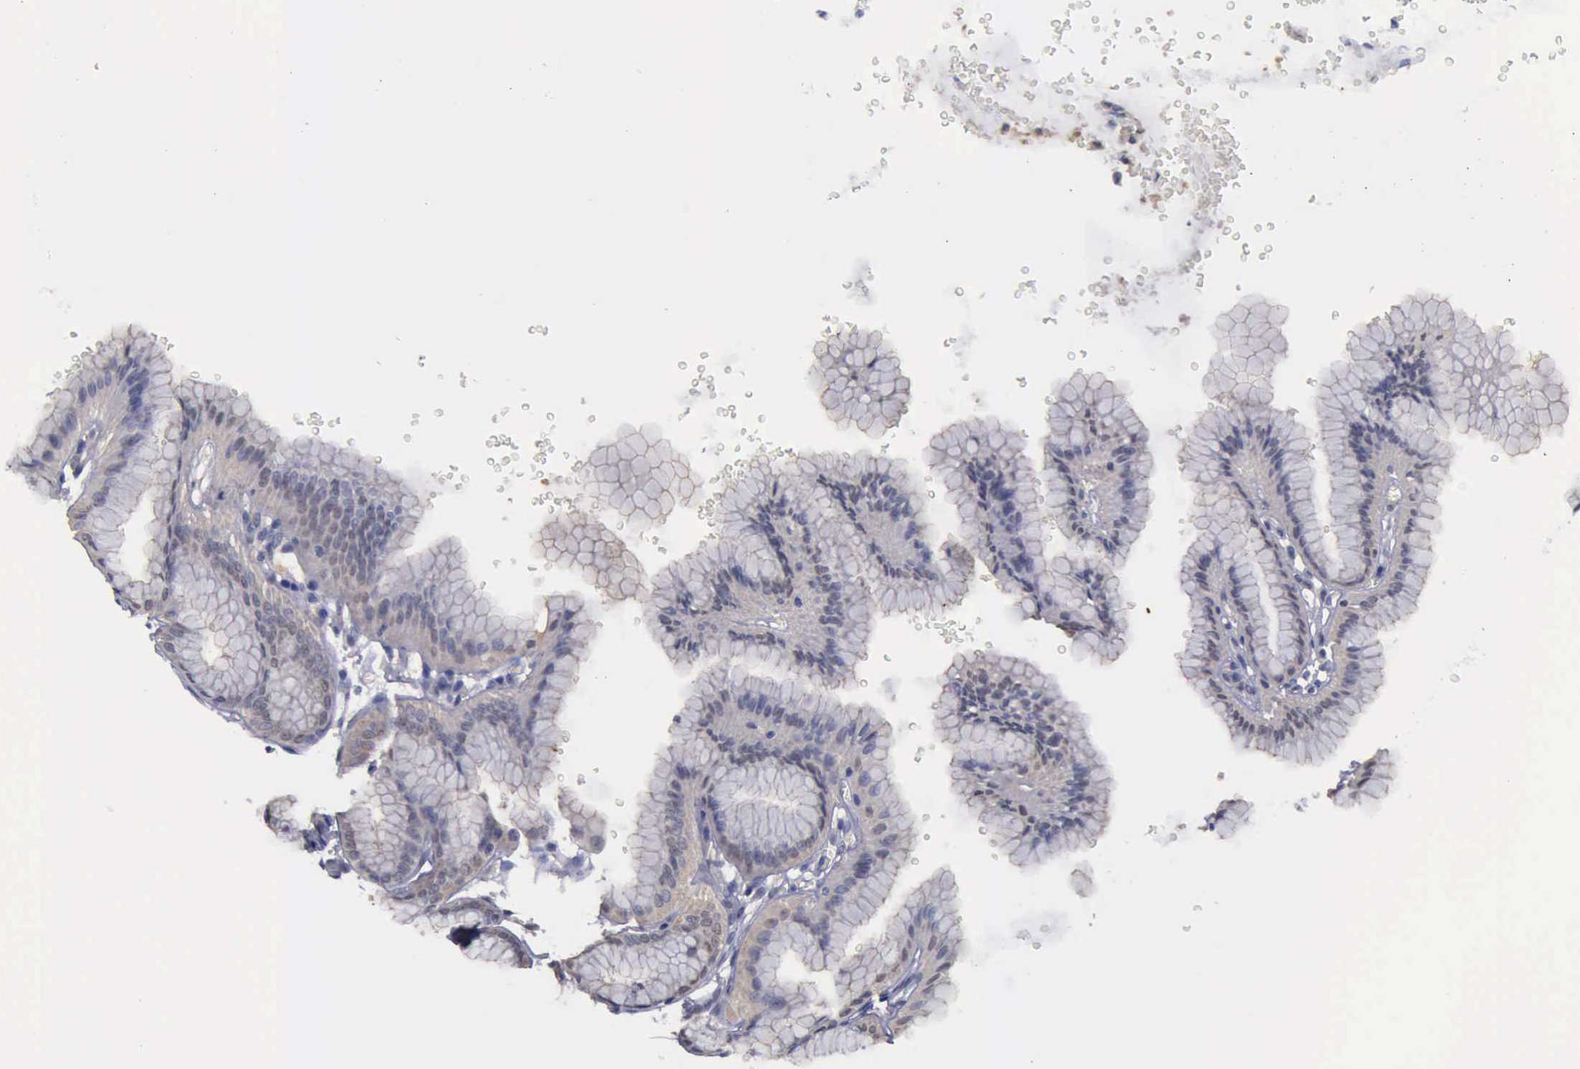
{"staining": {"intensity": "weak", "quantity": ">75%", "location": "cytoplasmic/membranous"}, "tissue": "stomach", "cell_type": "Glandular cells", "image_type": "normal", "snomed": [{"axis": "morphology", "description": "Normal tissue, NOS"}, {"axis": "topography", "description": "Stomach"}], "caption": "Immunohistochemistry (IHC) (DAB) staining of unremarkable stomach reveals weak cytoplasmic/membranous protein expression in approximately >75% of glandular cells.", "gene": "PHKA1", "patient": {"sex": "male", "age": 42}}